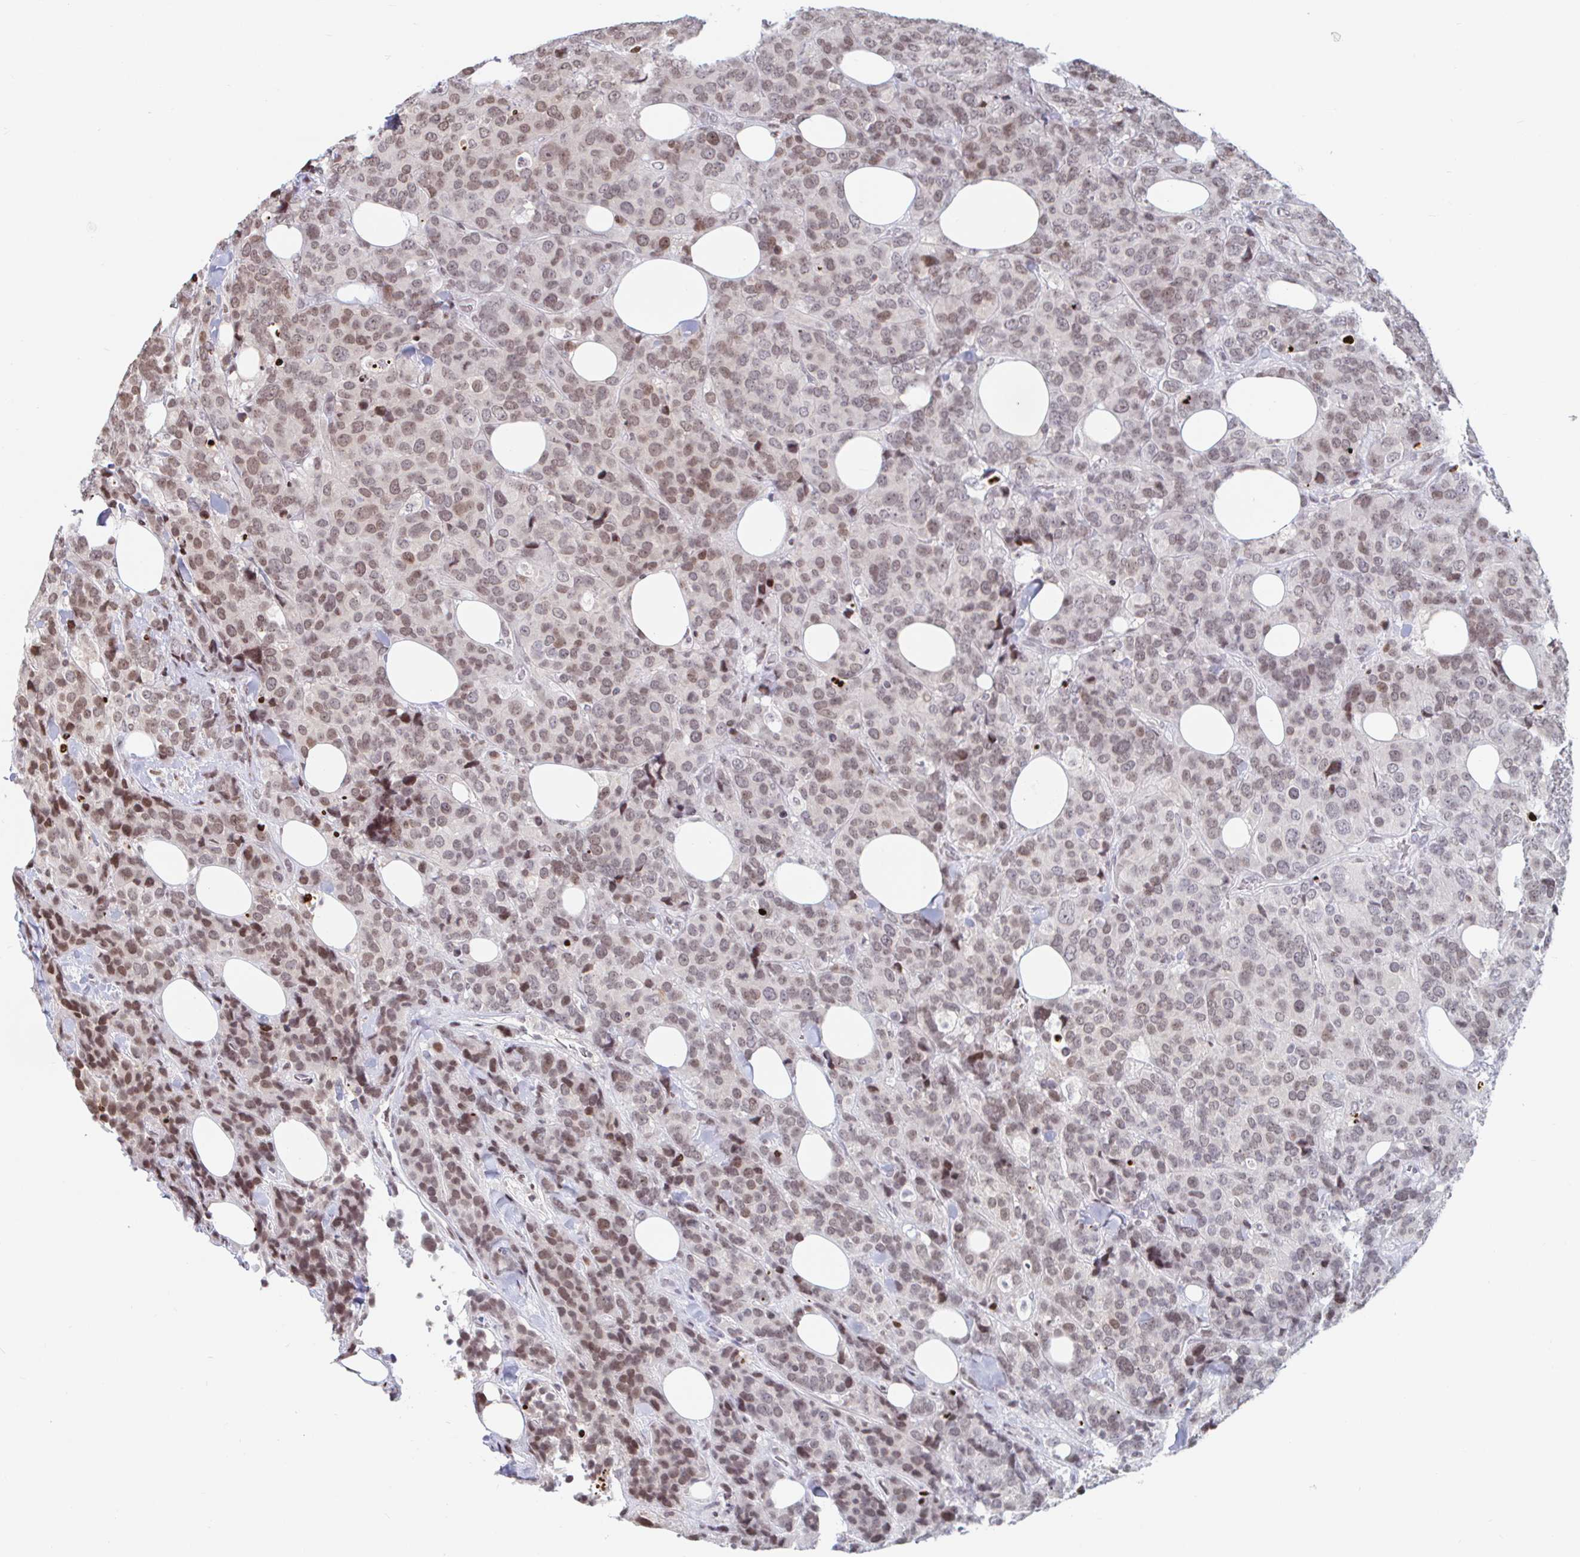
{"staining": {"intensity": "moderate", "quantity": ">75%", "location": "nuclear"}, "tissue": "breast cancer", "cell_type": "Tumor cells", "image_type": "cancer", "snomed": [{"axis": "morphology", "description": "Lobular carcinoma"}, {"axis": "topography", "description": "Breast"}], "caption": "Immunohistochemistry image of lobular carcinoma (breast) stained for a protein (brown), which displays medium levels of moderate nuclear expression in approximately >75% of tumor cells.", "gene": "HOXC10", "patient": {"sex": "female", "age": 59}}